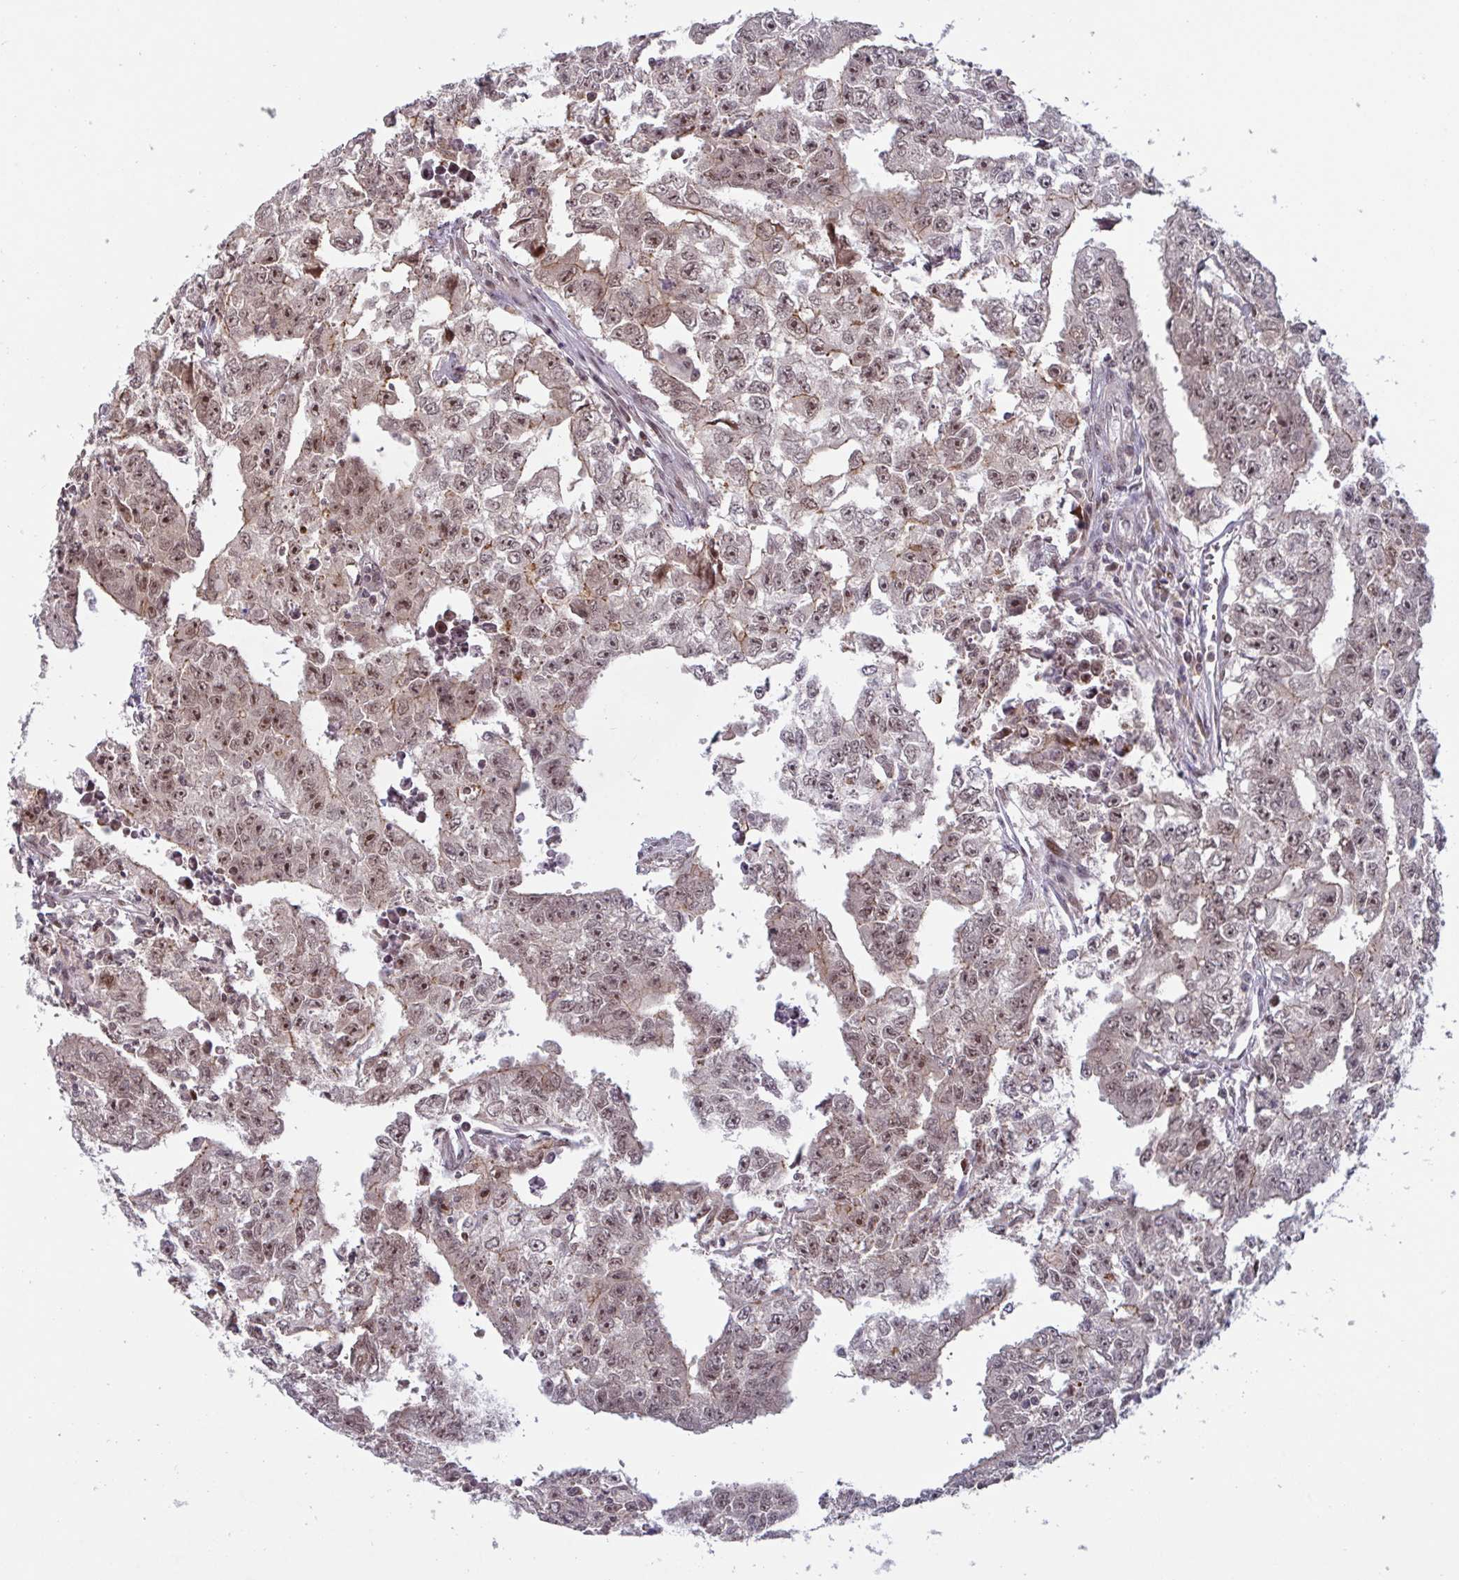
{"staining": {"intensity": "moderate", "quantity": ">75%", "location": "cytoplasmic/membranous,nuclear"}, "tissue": "testis cancer", "cell_type": "Tumor cells", "image_type": "cancer", "snomed": [{"axis": "morphology", "description": "Carcinoma, Embryonal, NOS"}, {"axis": "morphology", "description": "Teratoma, malignant, NOS"}, {"axis": "topography", "description": "Testis"}], "caption": "An immunohistochemistry micrograph of neoplastic tissue is shown. Protein staining in brown shows moderate cytoplasmic/membranous and nuclear positivity in testis cancer (embryonal carcinoma) within tumor cells.", "gene": "NLRP13", "patient": {"sex": "male", "age": 24}}